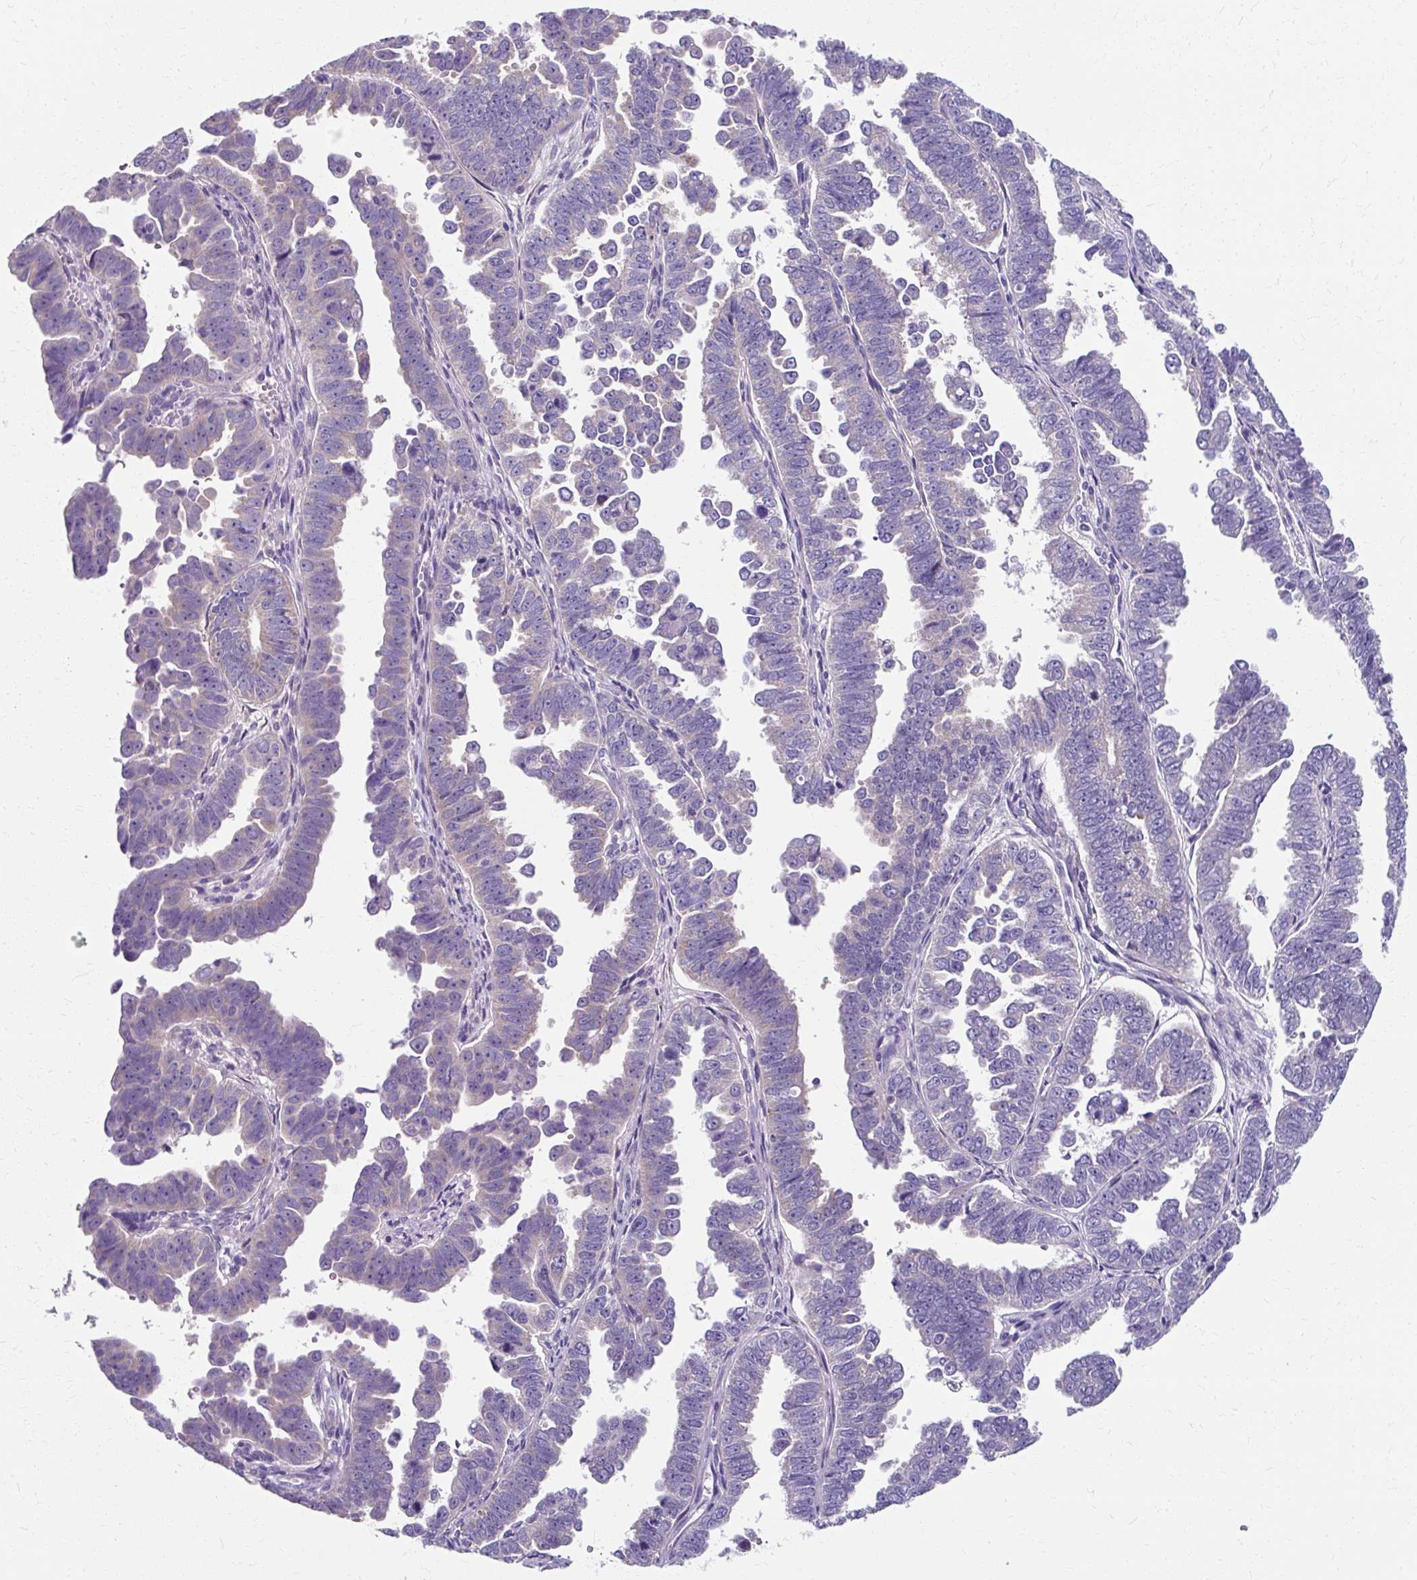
{"staining": {"intensity": "negative", "quantity": "none", "location": "none"}, "tissue": "endometrial cancer", "cell_type": "Tumor cells", "image_type": "cancer", "snomed": [{"axis": "morphology", "description": "Adenocarcinoma, NOS"}, {"axis": "topography", "description": "Endometrium"}], "caption": "The histopathology image displays no staining of tumor cells in endometrial adenocarcinoma.", "gene": "ZNF555", "patient": {"sex": "female", "age": 75}}